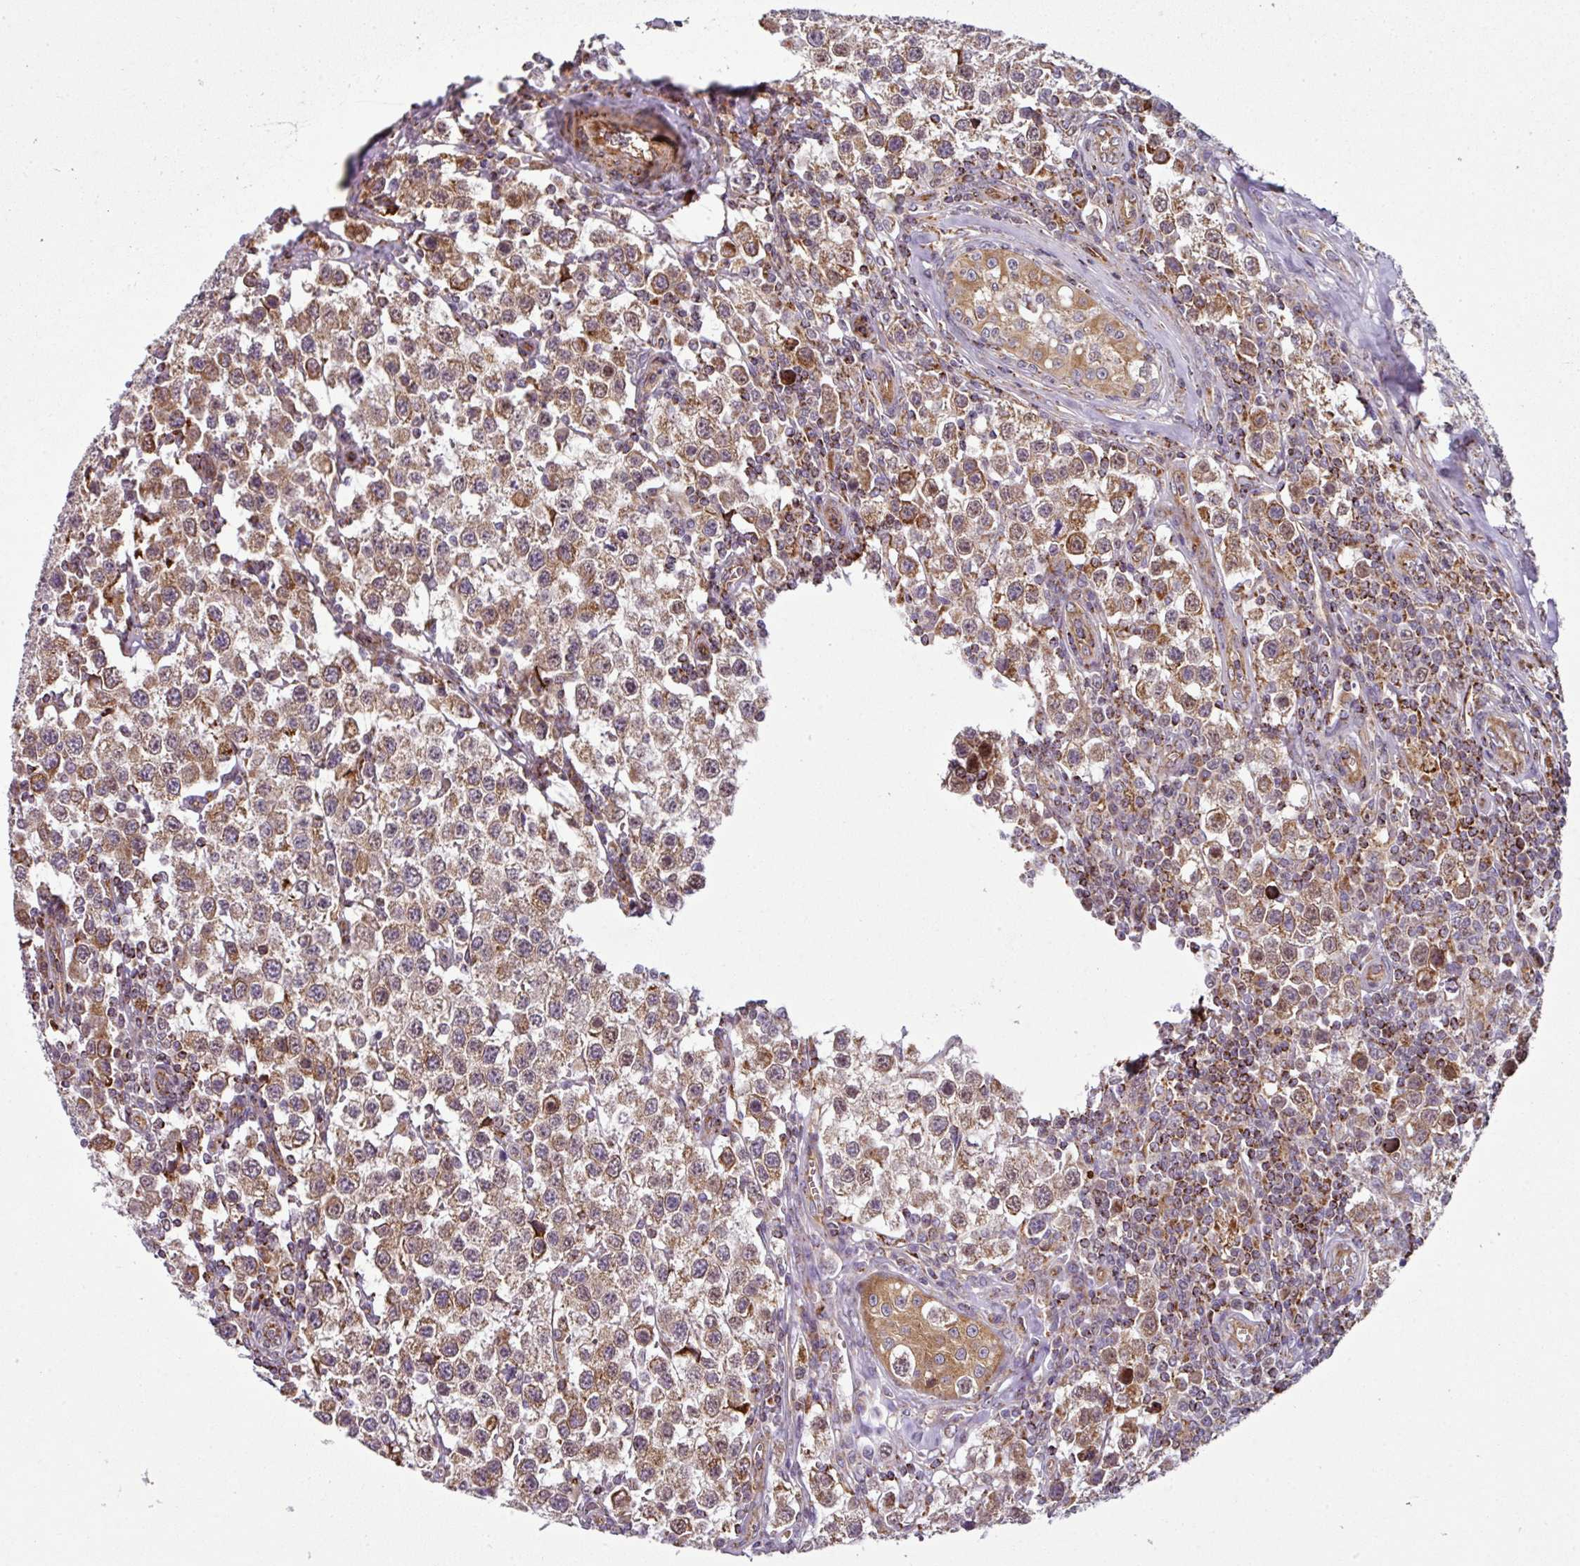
{"staining": {"intensity": "moderate", "quantity": ">75%", "location": "cytoplasmic/membranous"}, "tissue": "testis cancer", "cell_type": "Tumor cells", "image_type": "cancer", "snomed": [{"axis": "morphology", "description": "Seminoma, NOS"}, {"axis": "topography", "description": "Testis"}], "caption": "Human testis cancer (seminoma) stained for a protein (brown) shows moderate cytoplasmic/membranous positive staining in approximately >75% of tumor cells.", "gene": "PRELID3B", "patient": {"sex": "male", "age": 34}}